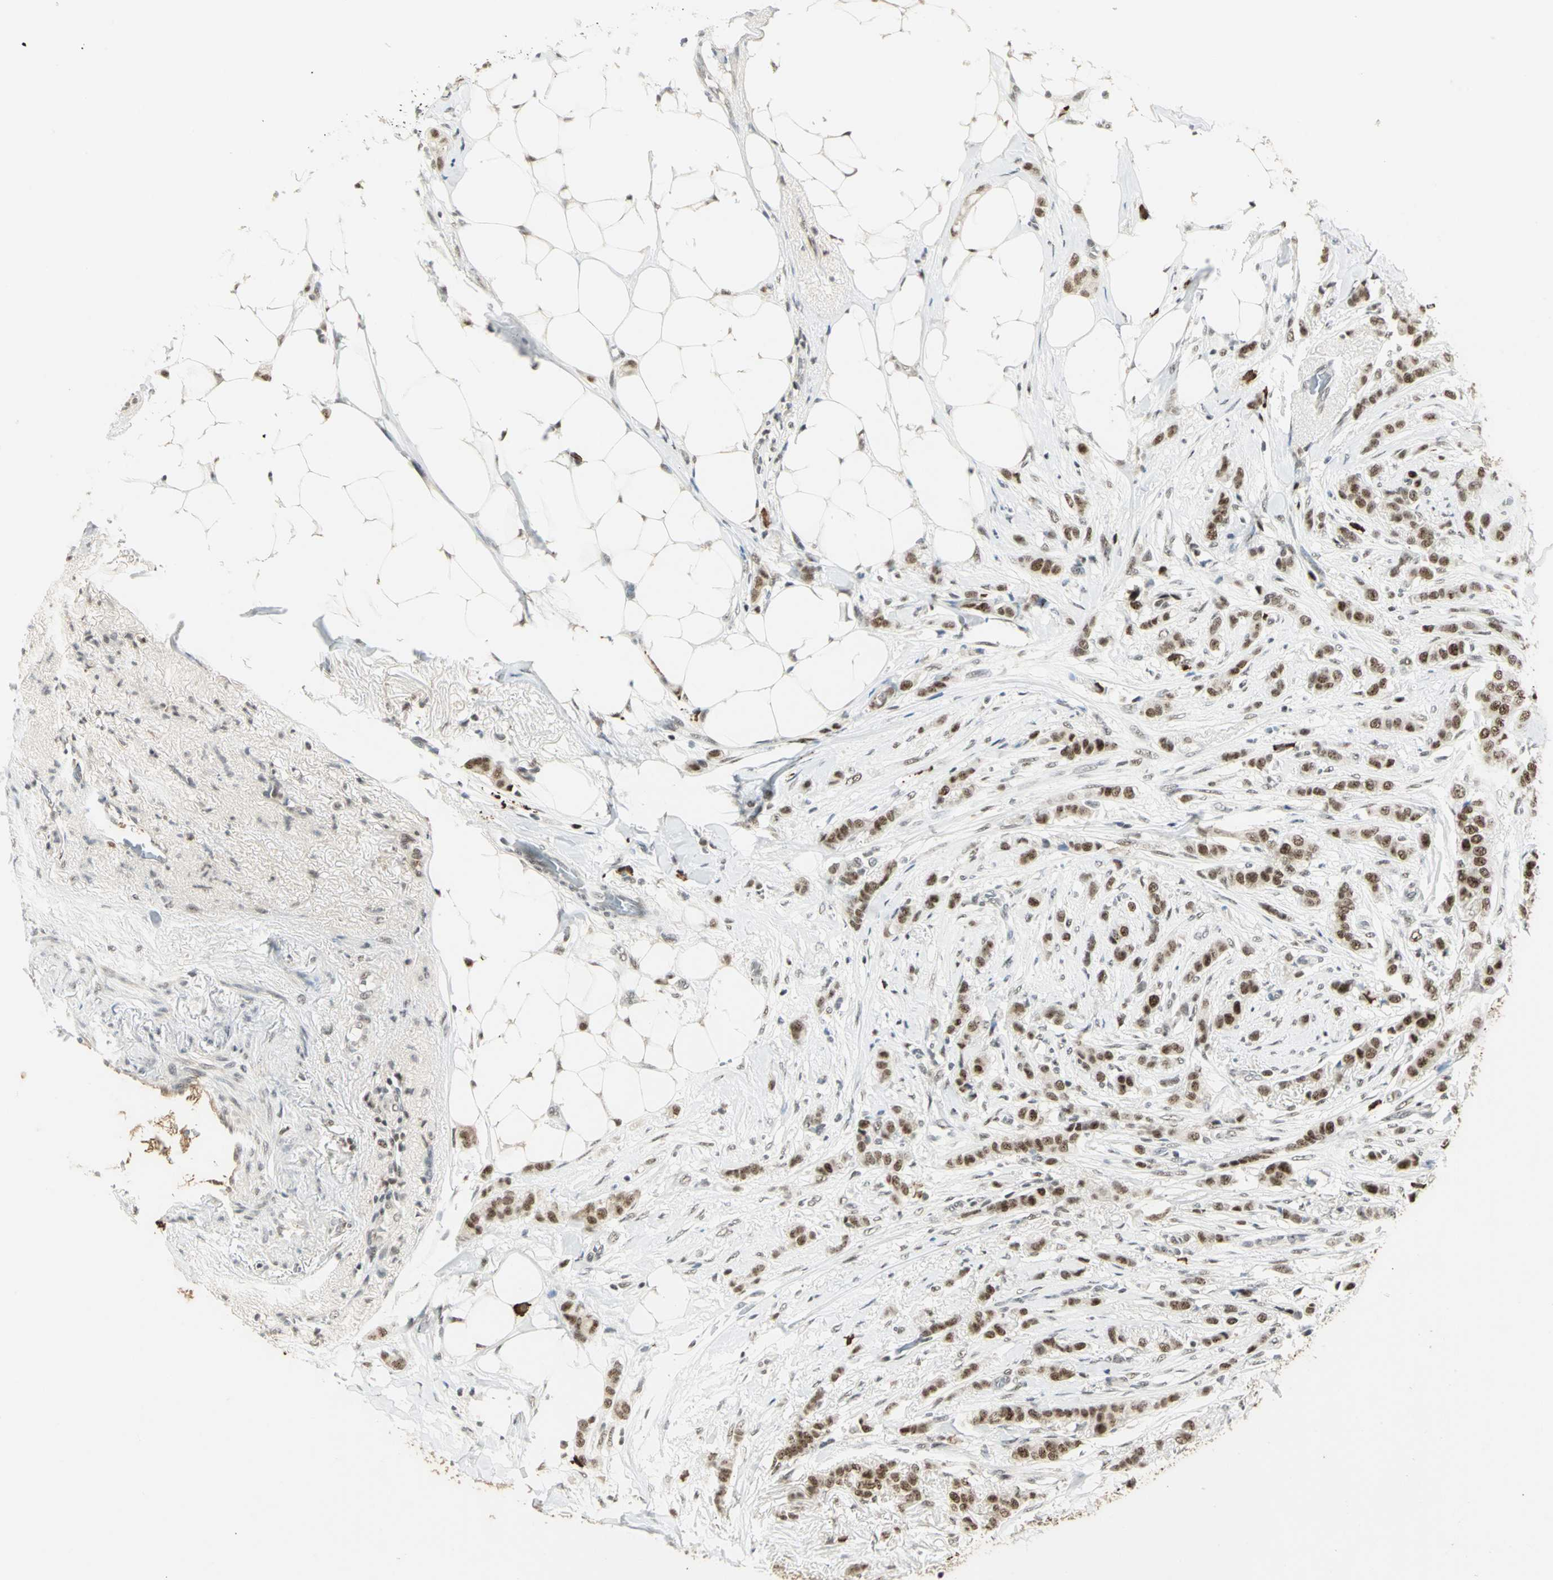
{"staining": {"intensity": "moderate", "quantity": ">75%", "location": "nuclear"}, "tissue": "breast cancer", "cell_type": "Tumor cells", "image_type": "cancer", "snomed": [{"axis": "morphology", "description": "Lobular carcinoma"}, {"axis": "topography", "description": "Breast"}], "caption": "Tumor cells show moderate nuclear staining in approximately >75% of cells in breast lobular carcinoma. The protein of interest is stained brown, and the nuclei are stained in blue (DAB IHC with brightfield microscopy, high magnification).", "gene": "CCNT1", "patient": {"sex": "female", "age": 55}}